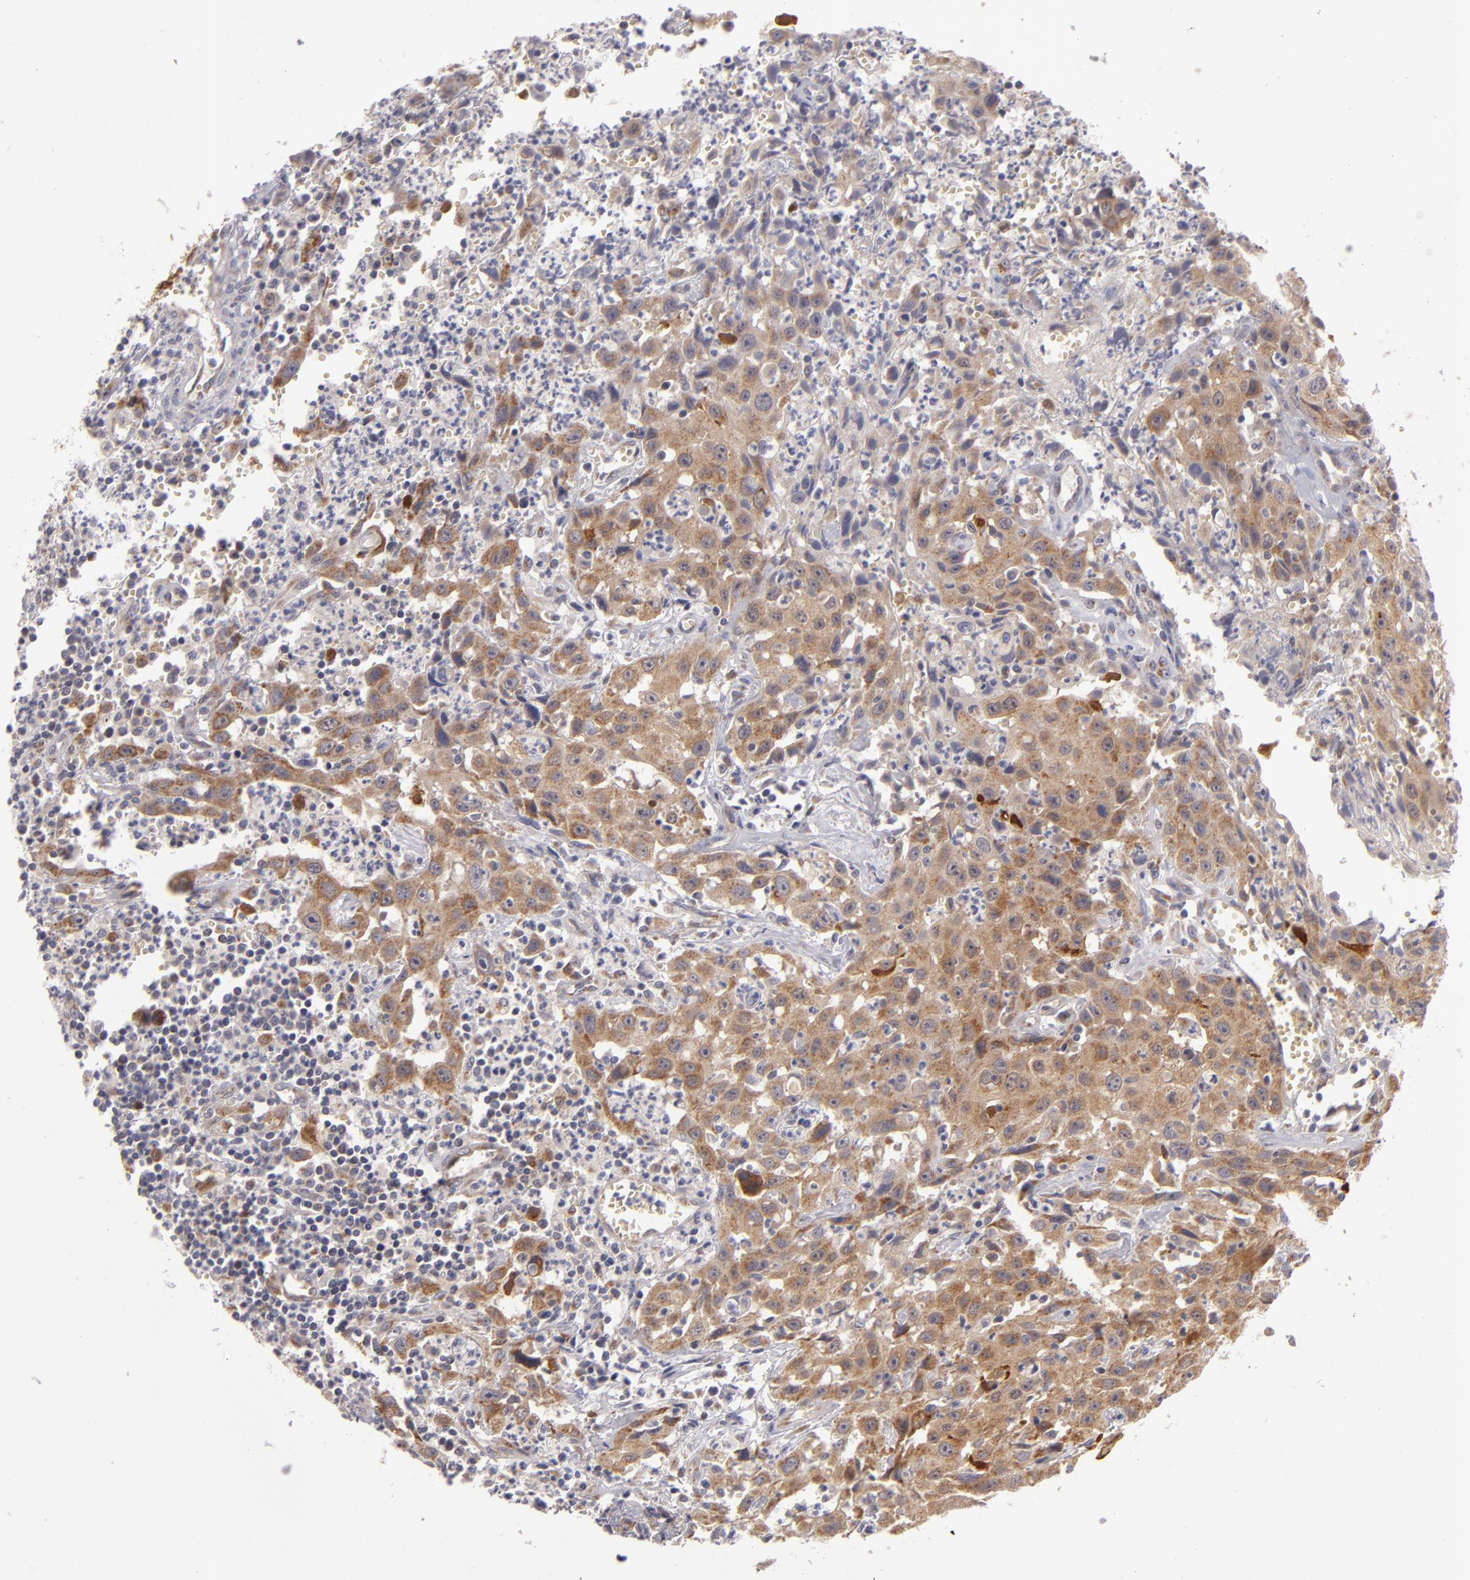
{"staining": {"intensity": "moderate", "quantity": ">75%", "location": "cytoplasmic/membranous"}, "tissue": "urothelial cancer", "cell_type": "Tumor cells", "image_type": "cancer", "snomed": [{"axis": "morphology", "description": "Urothelial carcinoma, High grade"}, {"axis": "topography", "description": "Urinary bladder"}], "caption": "The photomicrograph displays a brown stain indicating the presence of a protein in the cytoplasmic/membranous of tumor cells in urothelial cancer.", "gene": "SH2D4A", "patient": {"sex": "male", "age": 66}}